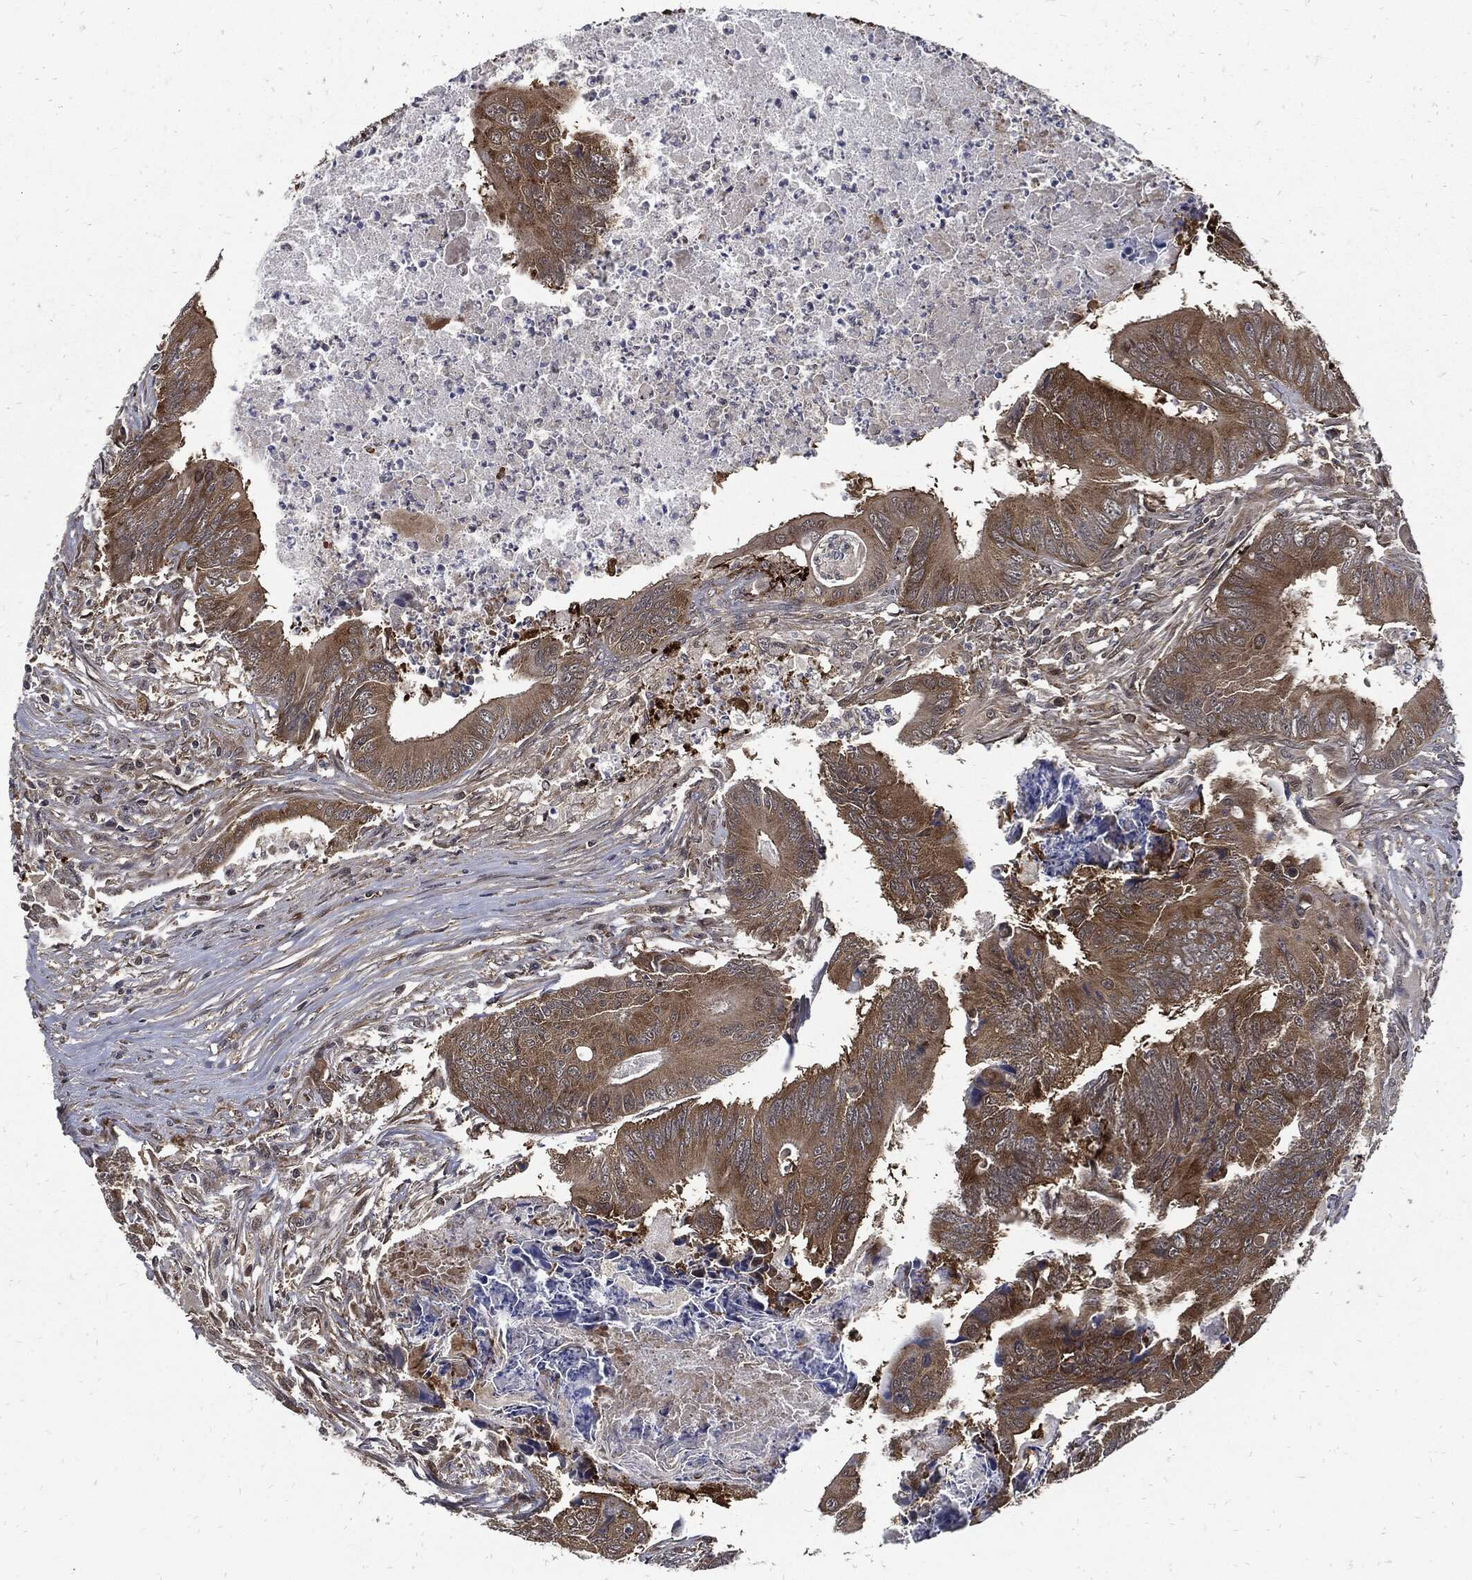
{"staining": {"intensity": "moderate", "quantity": "25%-75%", "location": "cytoplasmic/membranous"}, "tissue": "colorectal cancer", "cell_type": "Tumor cells", "image_type": "cancer", "snomed": [{"axis": "morphology", "description": "Adenocarcinoma, NOS"}, {"axis": "topography", "description": "Colon"}], "caption": "A medium amount of moderate cytoplasmic/membranous staining is present in about 25%-75% of tumor cells in colorectal cancer tissue. (DAB IHC with brightfield microscopy, high magnification).", "gene": "CLU", "patient": {"sex": "male", "age": 84}}